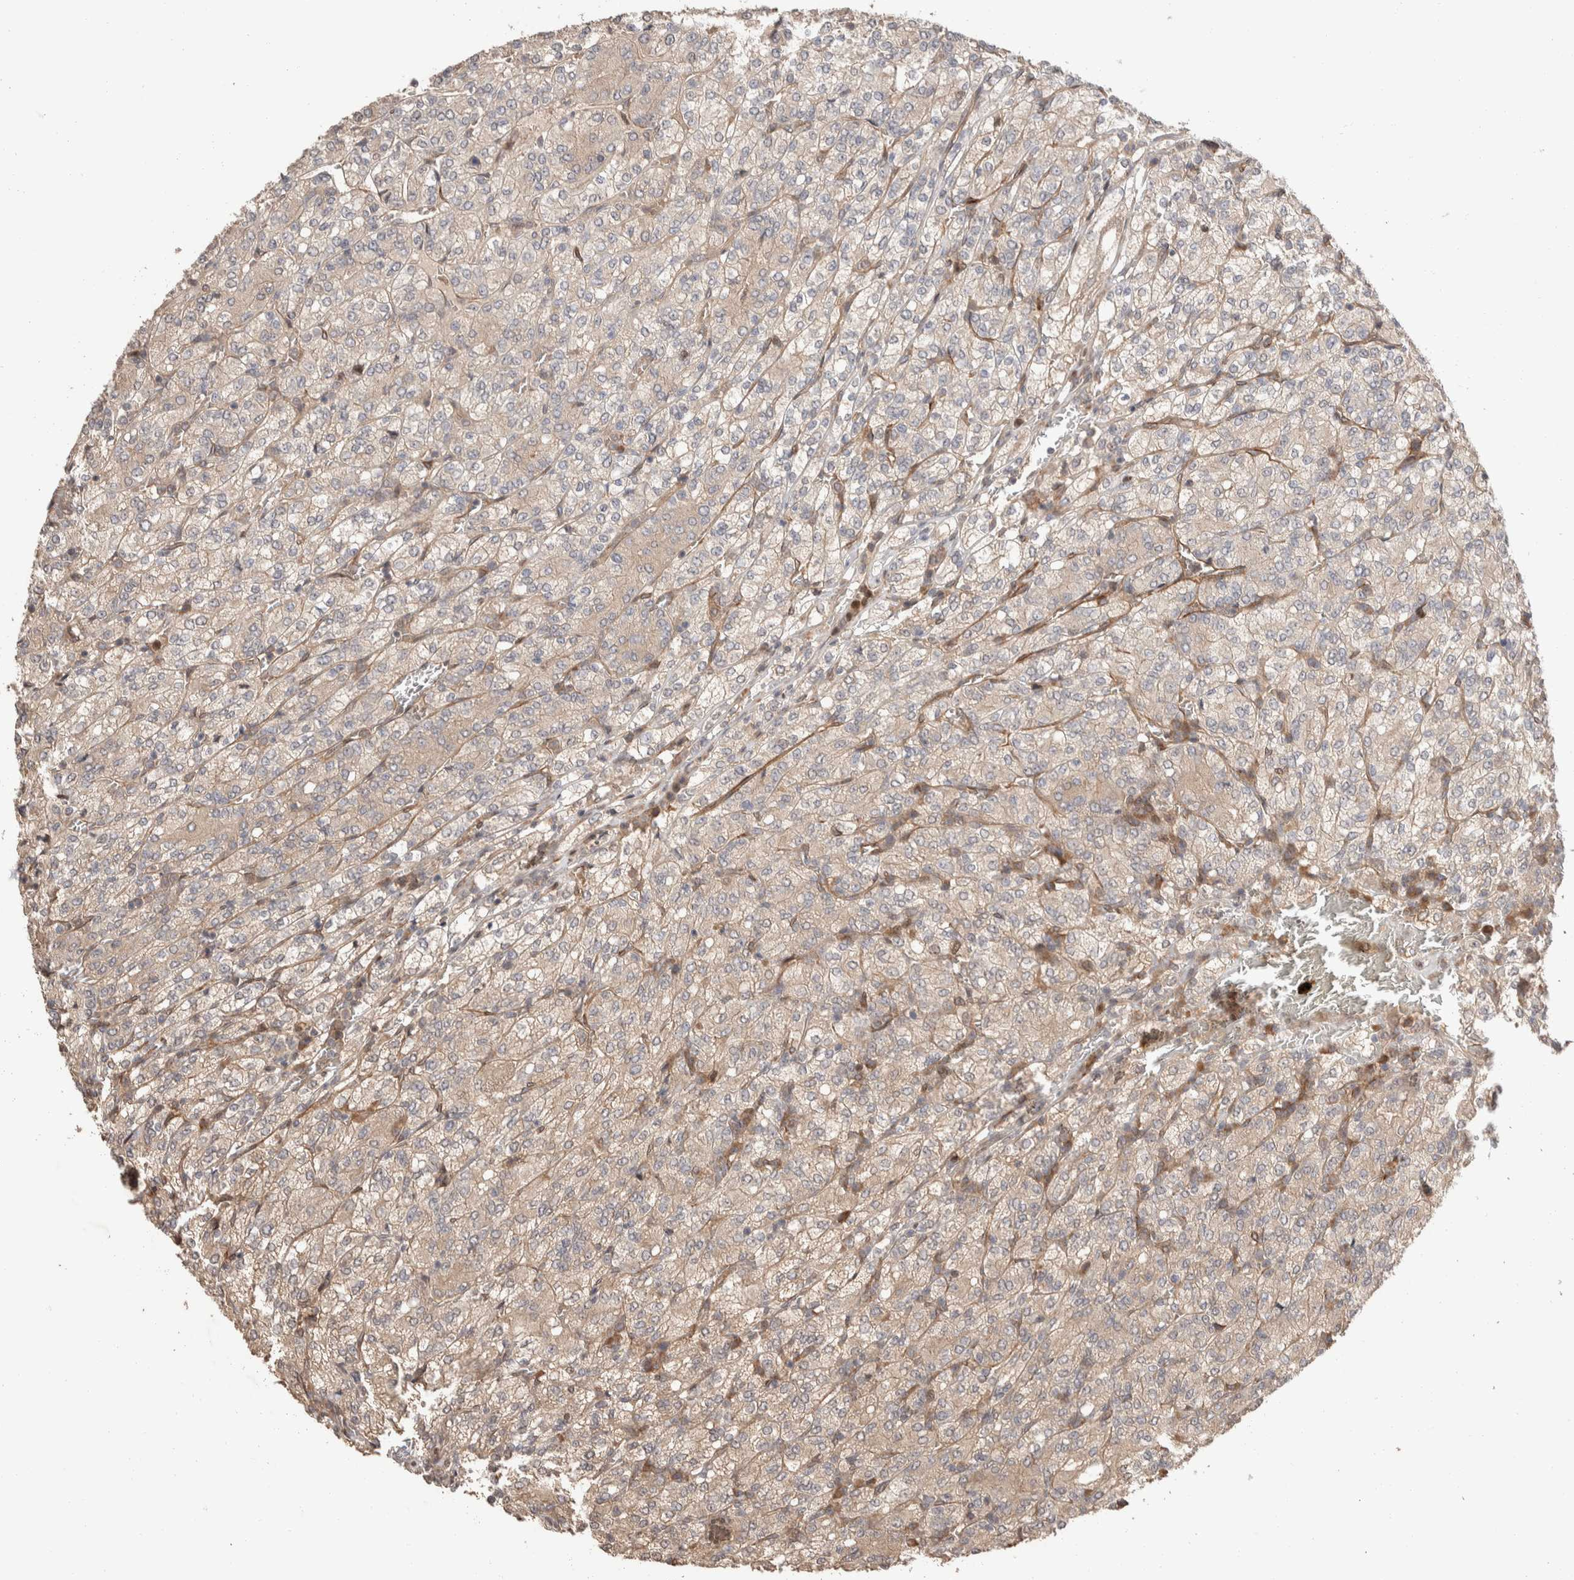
{"staining": {"intensity": "weak", "quantity": ">75%", "location": "cytoplasmic/membranous"}, "tissue": "renal cancer", "cell_type": "Tumor cells", "image_type": "cancer", "snomed": [{"axis": "morphology", "description": "Adenocarcinoma, NOS"}, {"axis": "topography", "description": "Kidney"}], "caption": "Weak cytoplasmic/membranous staining is appreciated in about >75% of tumor cells in renal cancer.", "gene": "ERC1", "patient": {"sex": "male", "age": 77}}